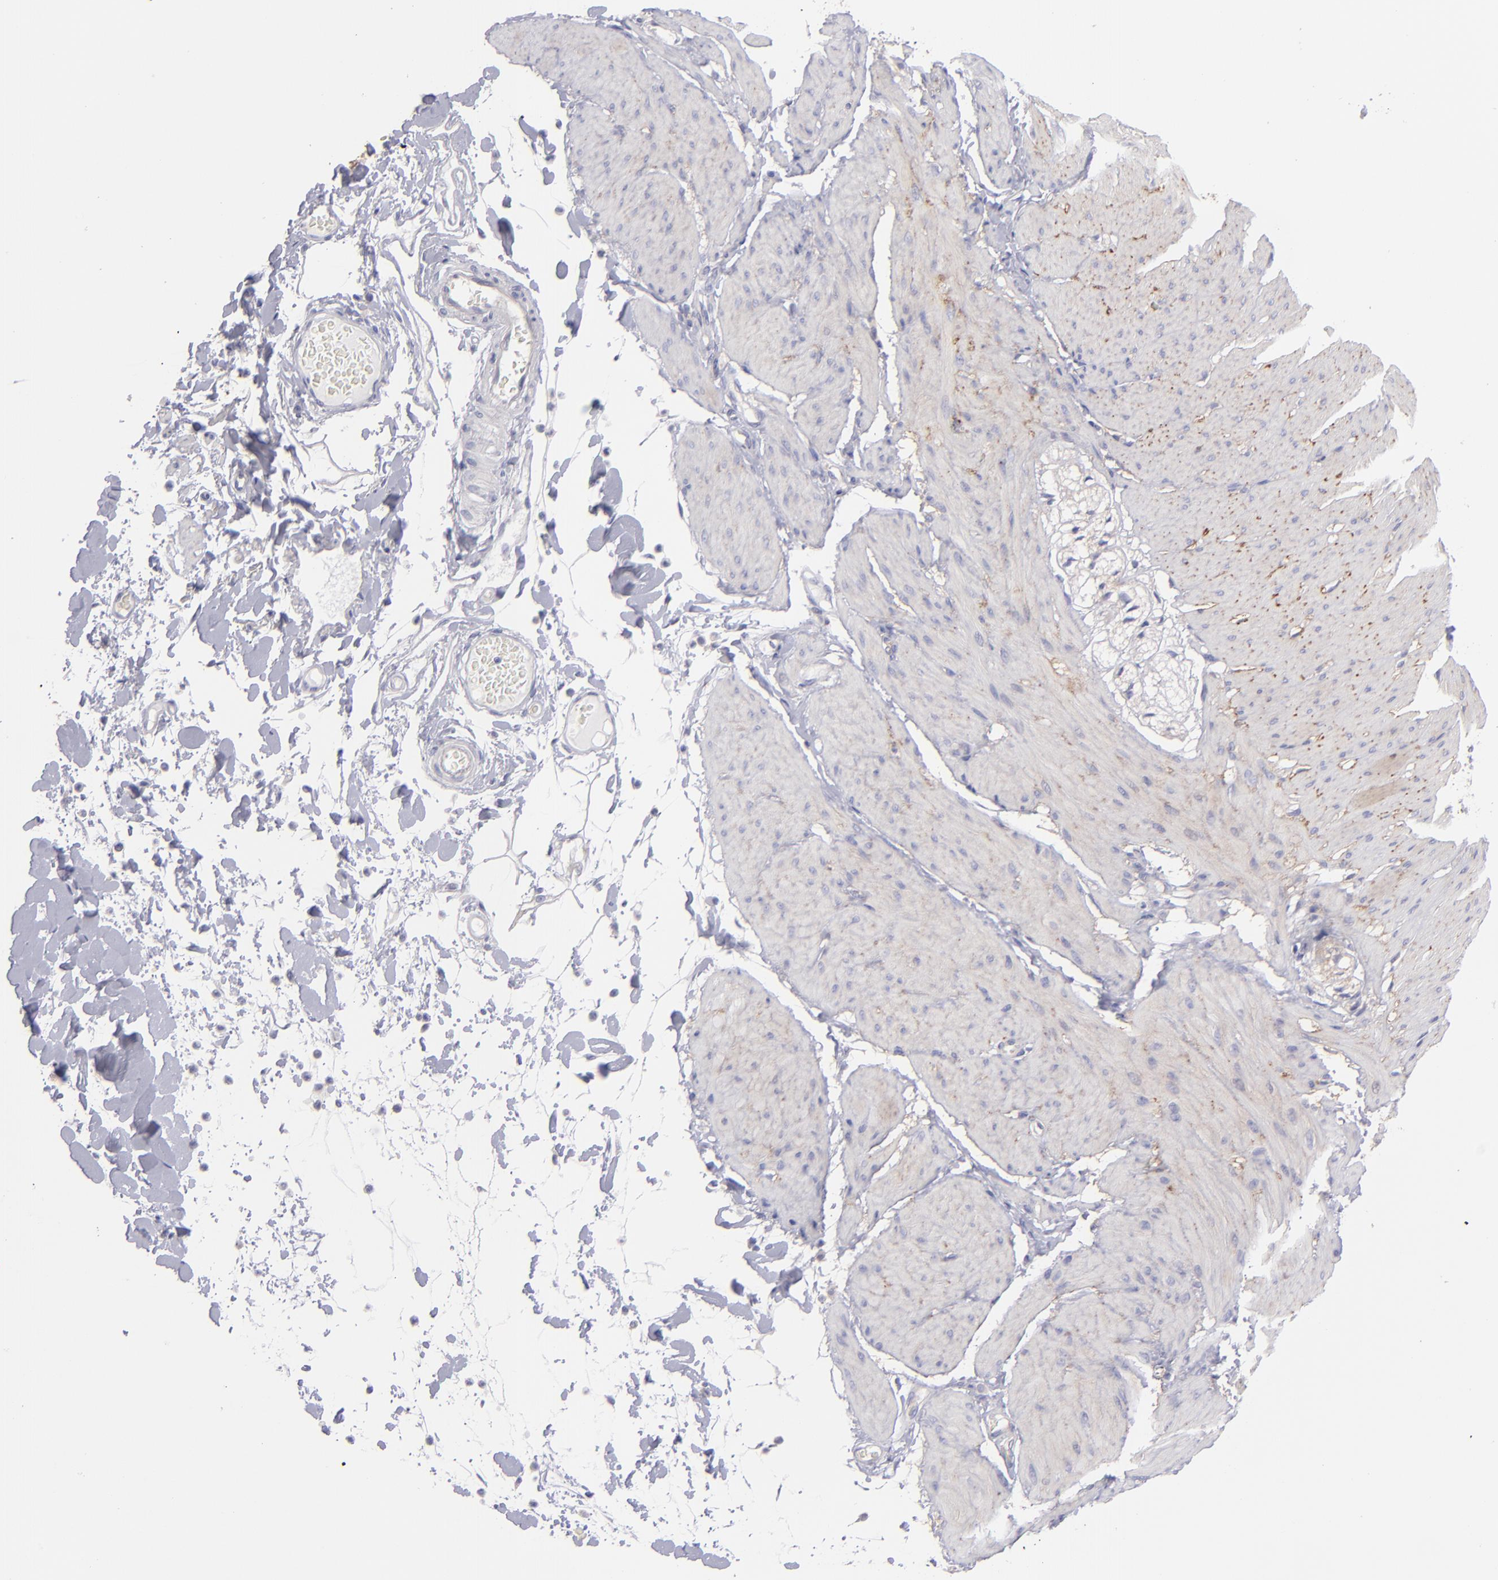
{"staining": {"intensity": "weak", "quantity": "<25%", "location": "cytoplasmic/membranous"}, "tissue": "smooth muscle", "cell_type": "Smooth muscle cells", "image_type": "normal", "snomed": [{"axis": "morphology", "description": "Normal tissue, NOS"}, {"axis": "topography", "description": "Smooth muscle"}, {"axis": "topography", "description": "Colon"}], "caption": "This is an immunohistochemistry image of benign smooth muscle. There is no positivity in smooth muscle cells.", "gene": "BSG", "patient": {"sex": "male", "age": 67}}